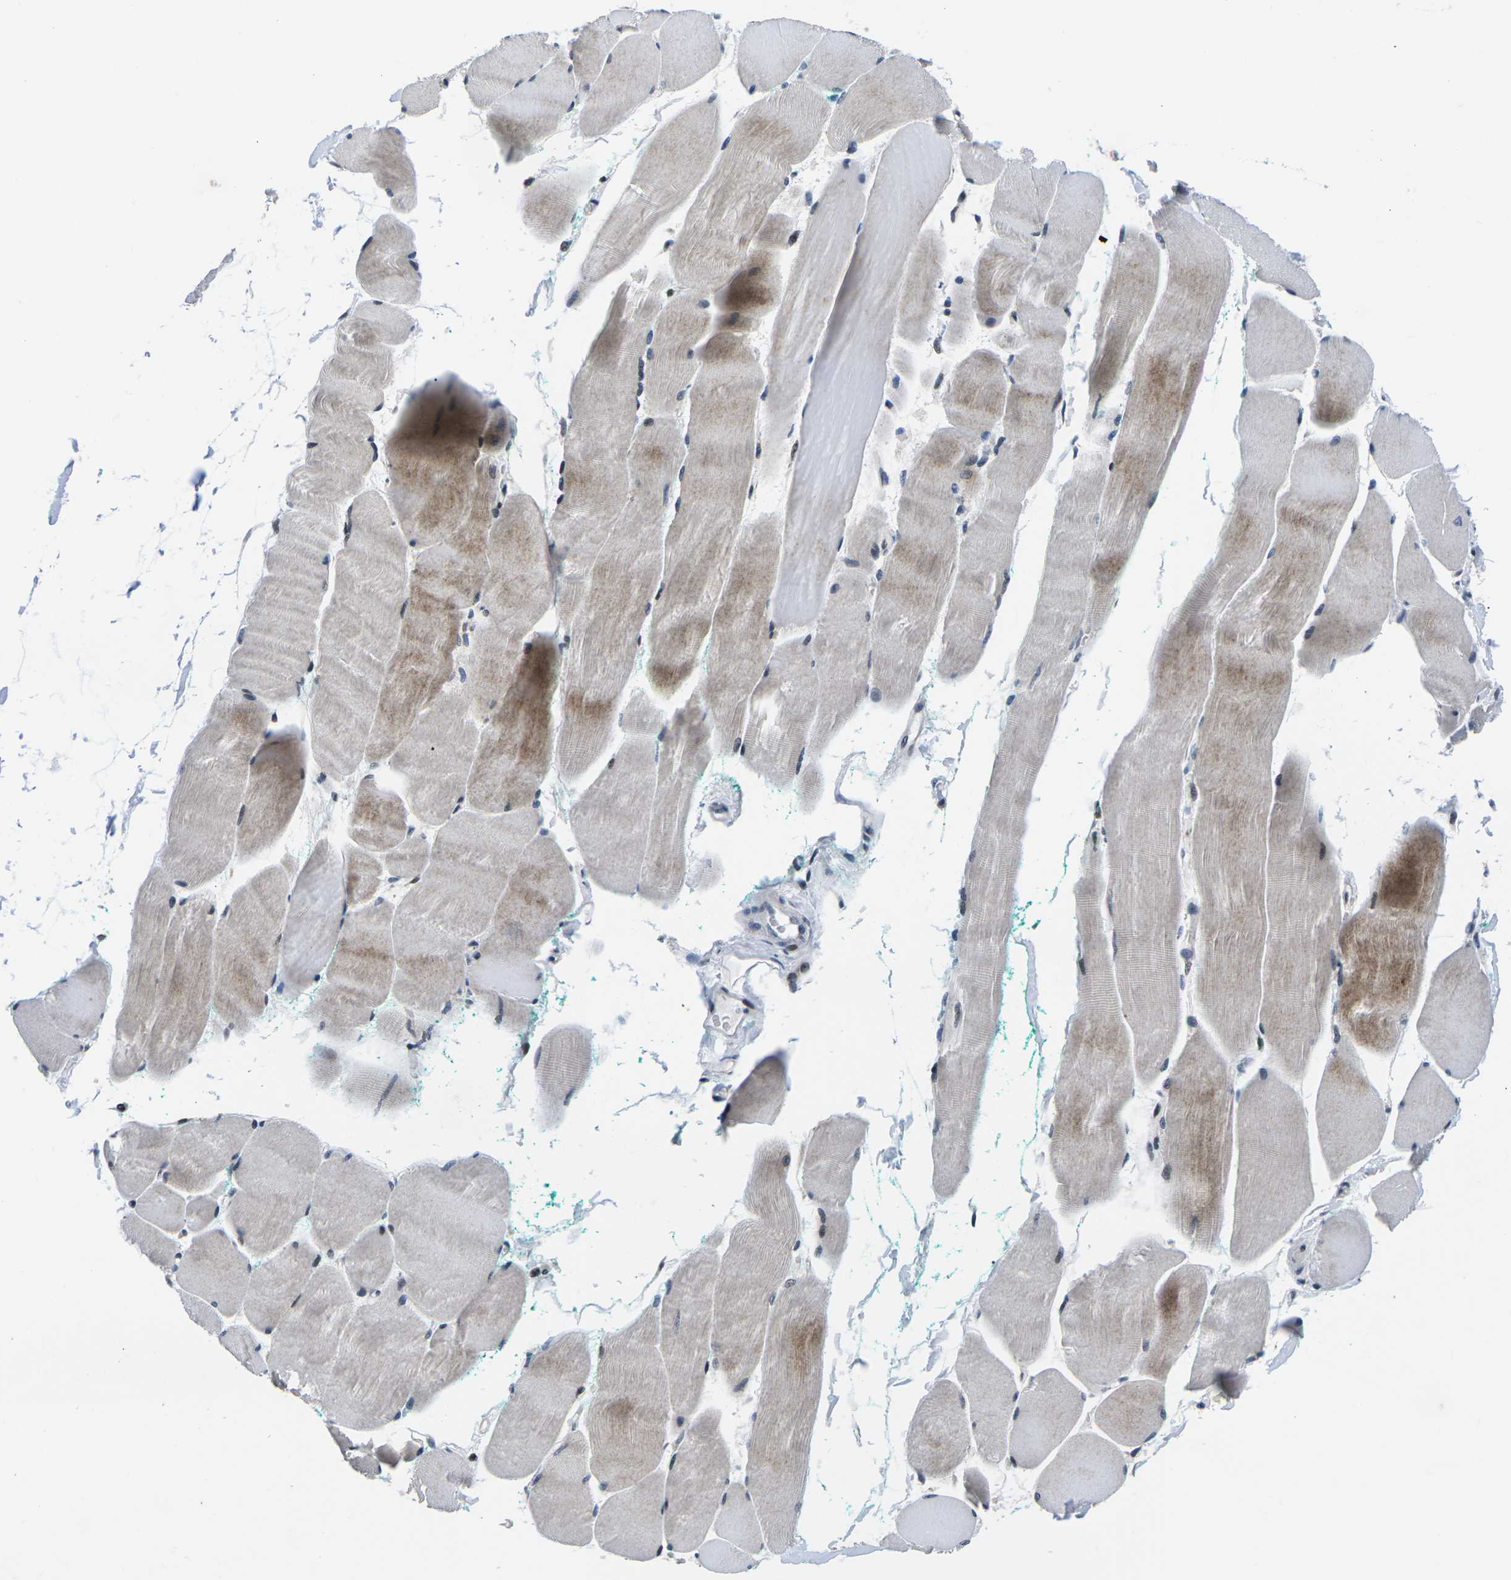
{"staining": {"intensity": "moderate", "quantity": "25%-75%", "location": "cytoplasmic/membranous,nuclear"}, "tissue": "skeletal muscle", "cell_type": "Myocytes", "image_type": "normal", "snomed": [{"axis": "morphology", "description": "Normal tissue, NOS"}, {"axis": "morphology", "description": "Squamous cell carcinoma, NOS"}, {"axis": "topography", "description": "Skeletal muscle"}], "caption": "Immunohistochemistry (IHC) (DAB (3,3'-diaminobenzidine)) staining of benign skeletal muscle shows moderate cytoplasmic/membranous,nuclear protein expression in about 25%-75% of myocytes.", "gene": "CDC73", "patient": {"sex": "male", "age": 51}}